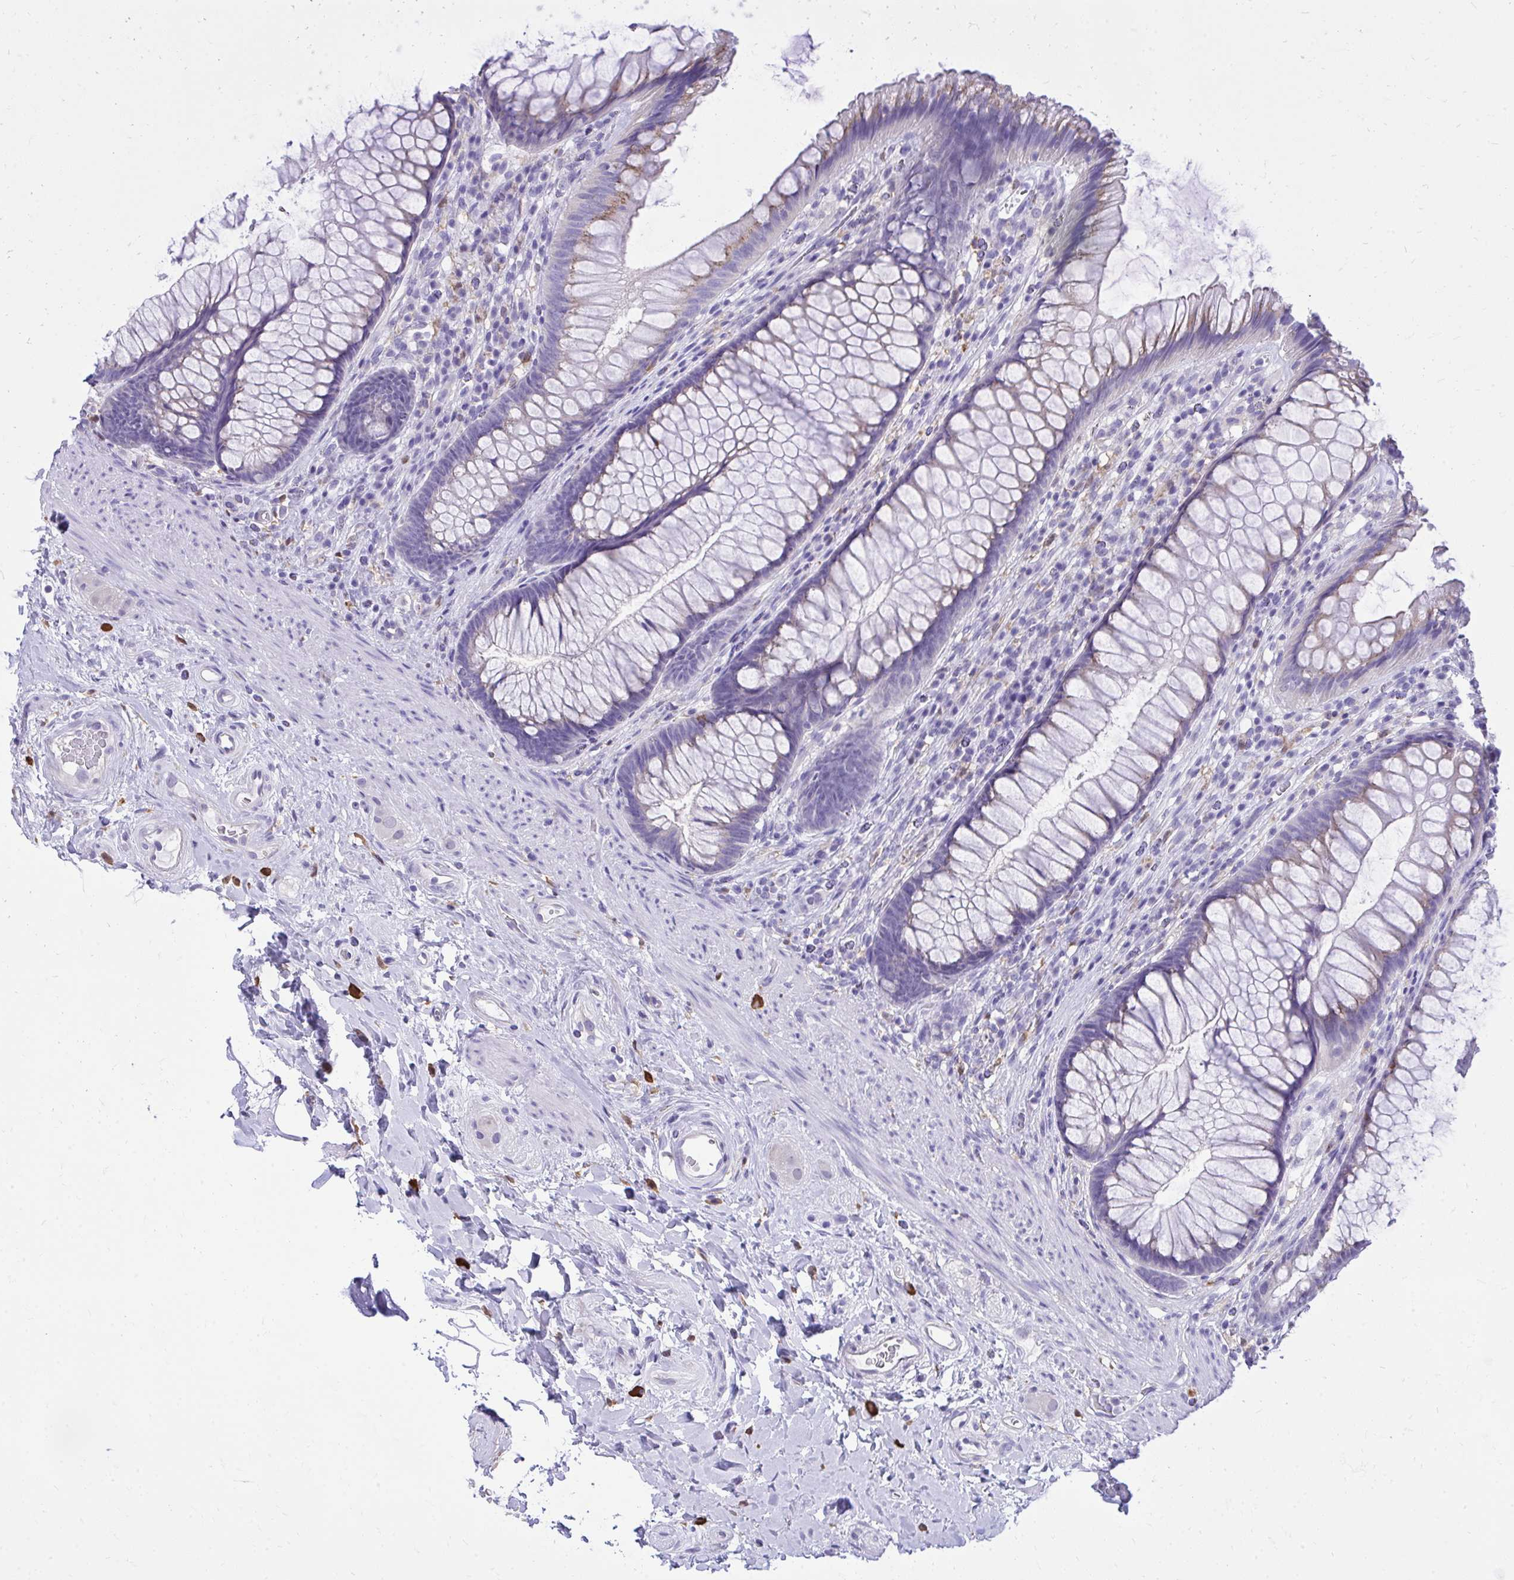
{"staining": {"intensity": "weak", "quantity": "25%-75%", "location": "cytoplasmic/membranous"}, "tissue": "rectum", "cell_type": "Glandular cells", "image_type": "normal", "snomed": [{"axis": "morphology", "description": "Normal tissue, NOS"}, {"axis": "topography", "description": "Rectum"}], "caption": "This photomicrograph displays immunohistochemistry staining of benign human rectum, with low weak cytoplasmic/membranous expression in about 25%-75% of glandular cells.", "gene": "PSD", "patient": {"sex": "male", "age": 53}}